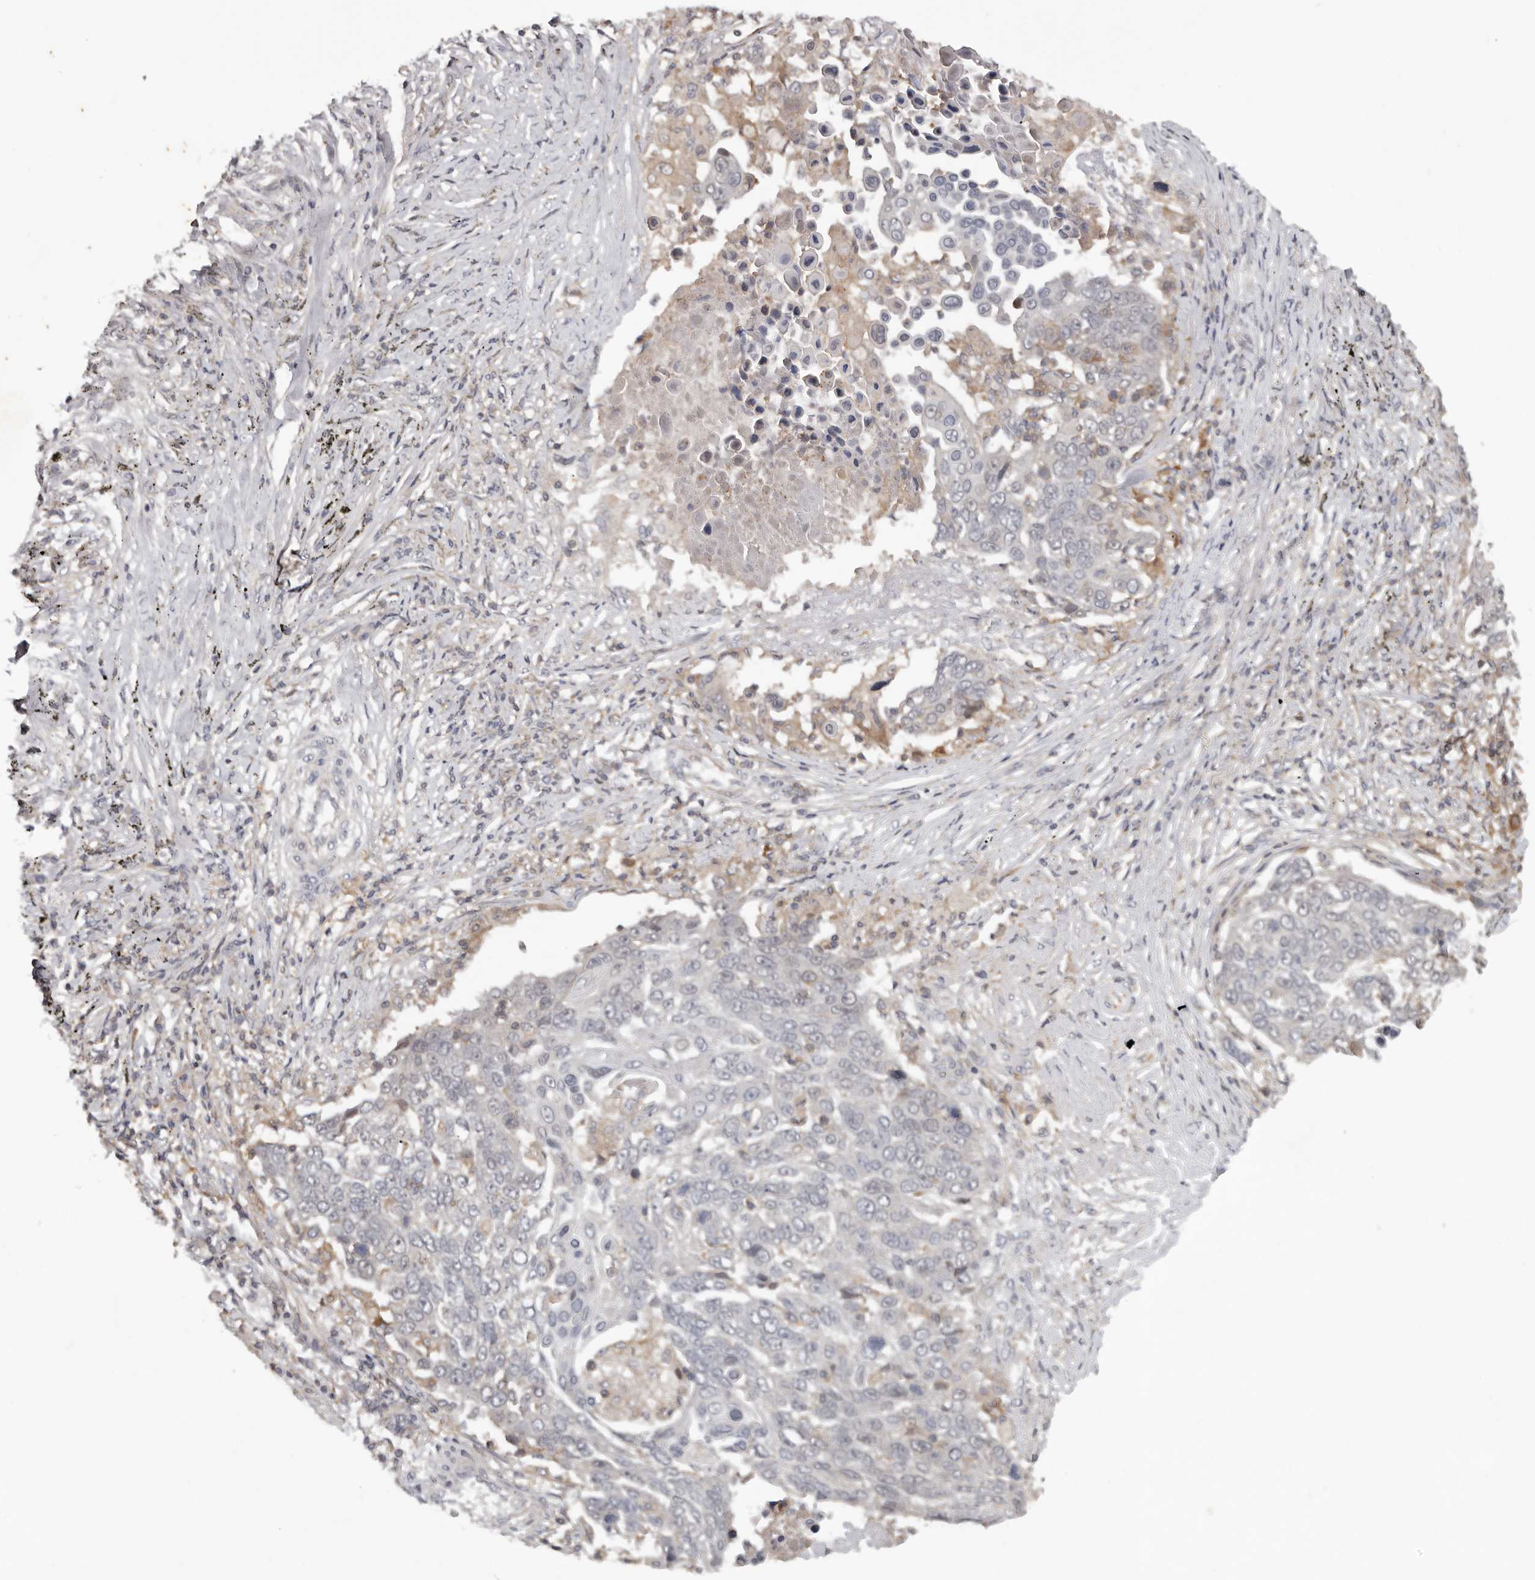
{"staining": {"intensity": "negative", "quantity": "none", "location": "none"}, "tissue": "lung cancer", "cell_type": "Tumor cells", "image_type": "cancer", "snomed": [{"axis": "morphology", "description": "Squamous cell carcinoma, NOS"}, {"axis": "topography", "description": "Lung"}], "caption": "DAB (3,3'-diaminobenzidine) immunohistochemical staining of human lung cancer demonstrates no significant expression in tumor cells.", "gene": "ANKRD44", "patient": {"sex": "male", "age": 66}}